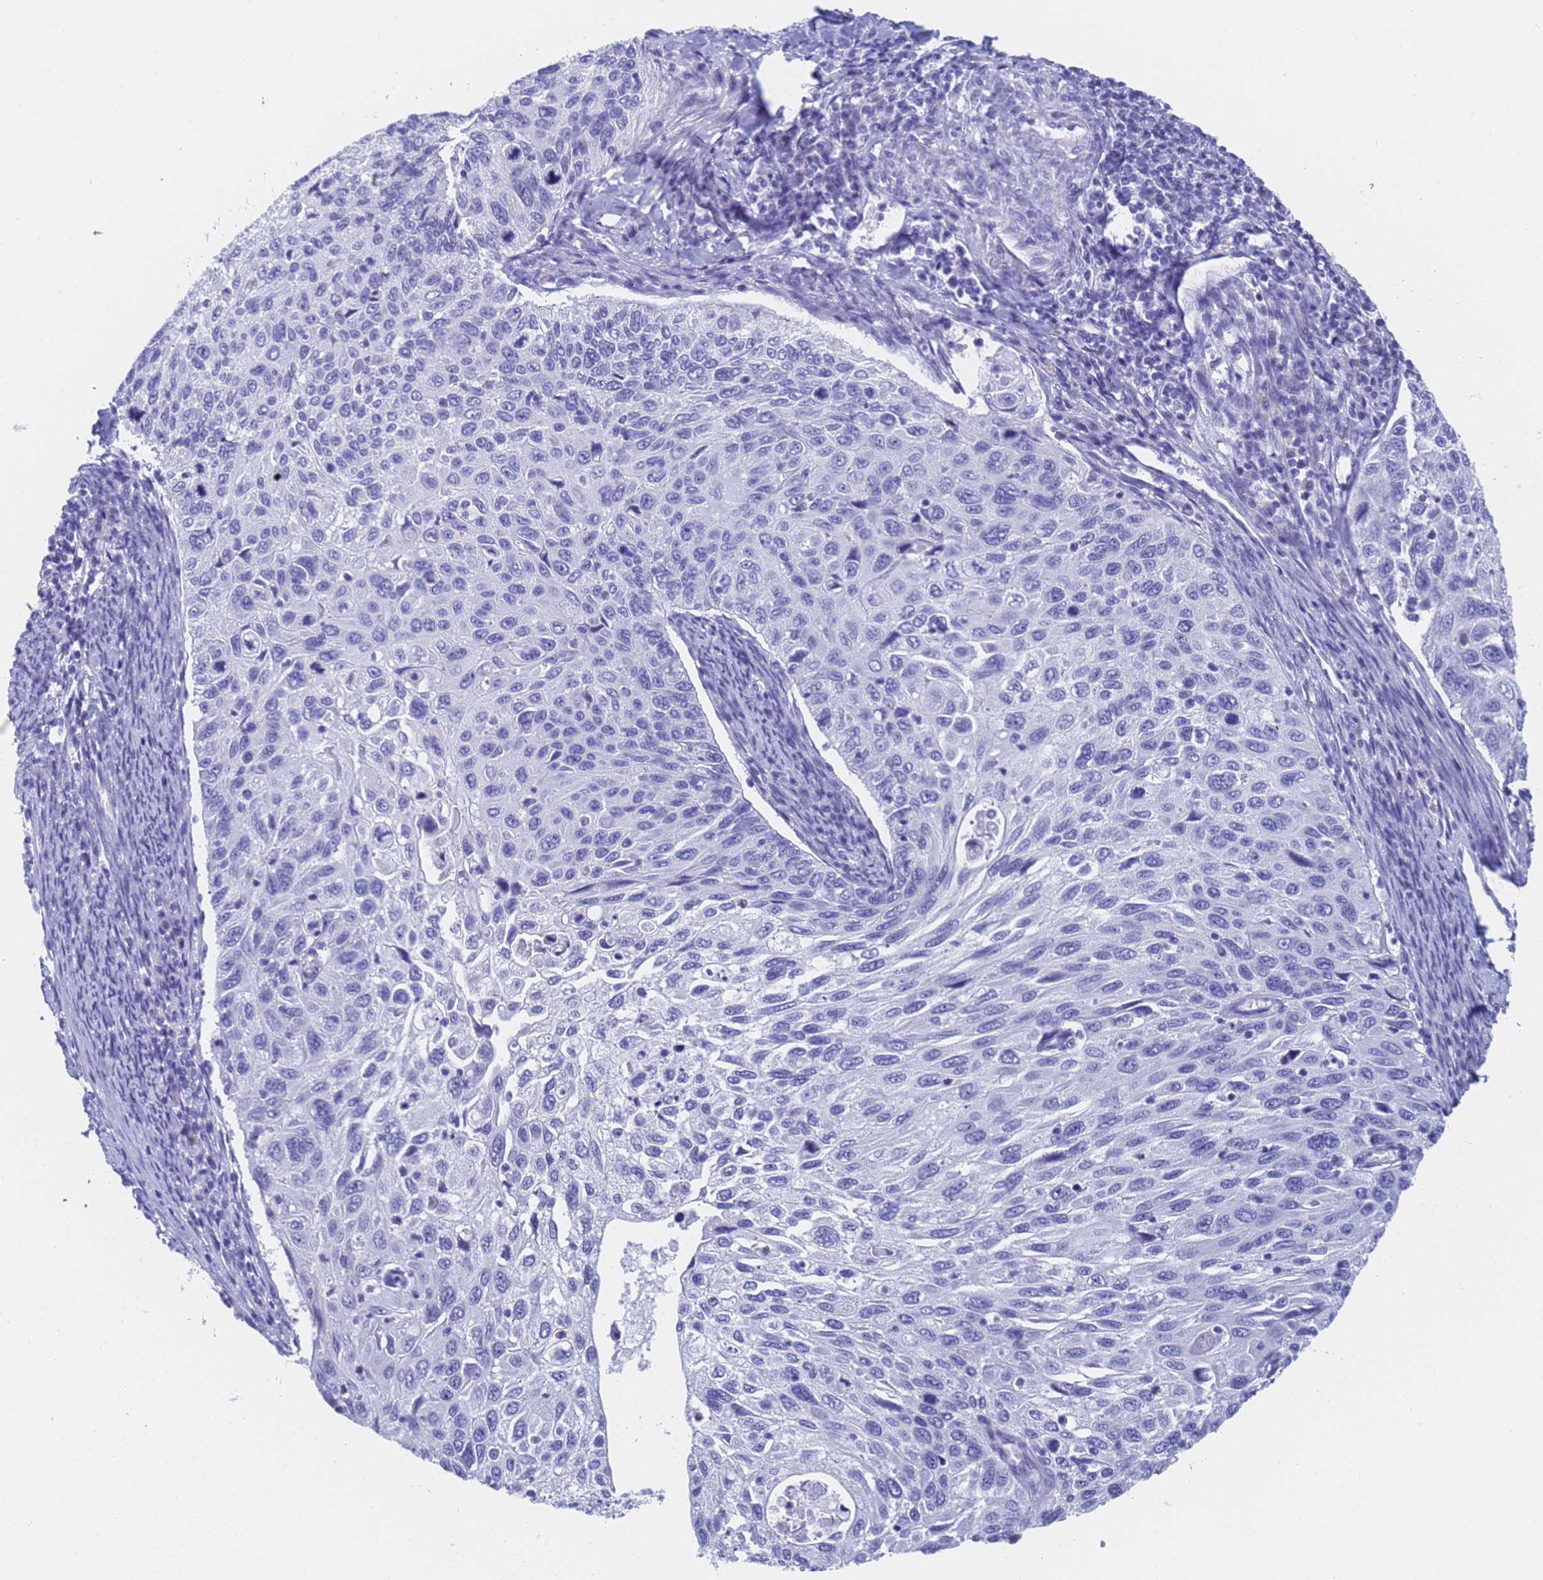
{"staining": {"intensity": "negative", "quantity": "none", "location": "none"}, "tissue": "cervical cancer", "cell_type": "Tumor cells", "image_type": "cancer", "snomed": [{"axis": "morphology", "description": "Squamous cell carcinoma, NOS"}, {"axis": "topography", "description": "Cervix"}], "caption": "High magnification brightfield microscopy of cervical squamous cell carcinoma stained with DAB (3,3'-diaminobenzidine) (brown) and counterstained with hematoxylin (blue): tumor cells show no significant expression. Nuclei are stained in blue.", "gene": "STATH", "patient": {"sex": "female", "age": 70}}